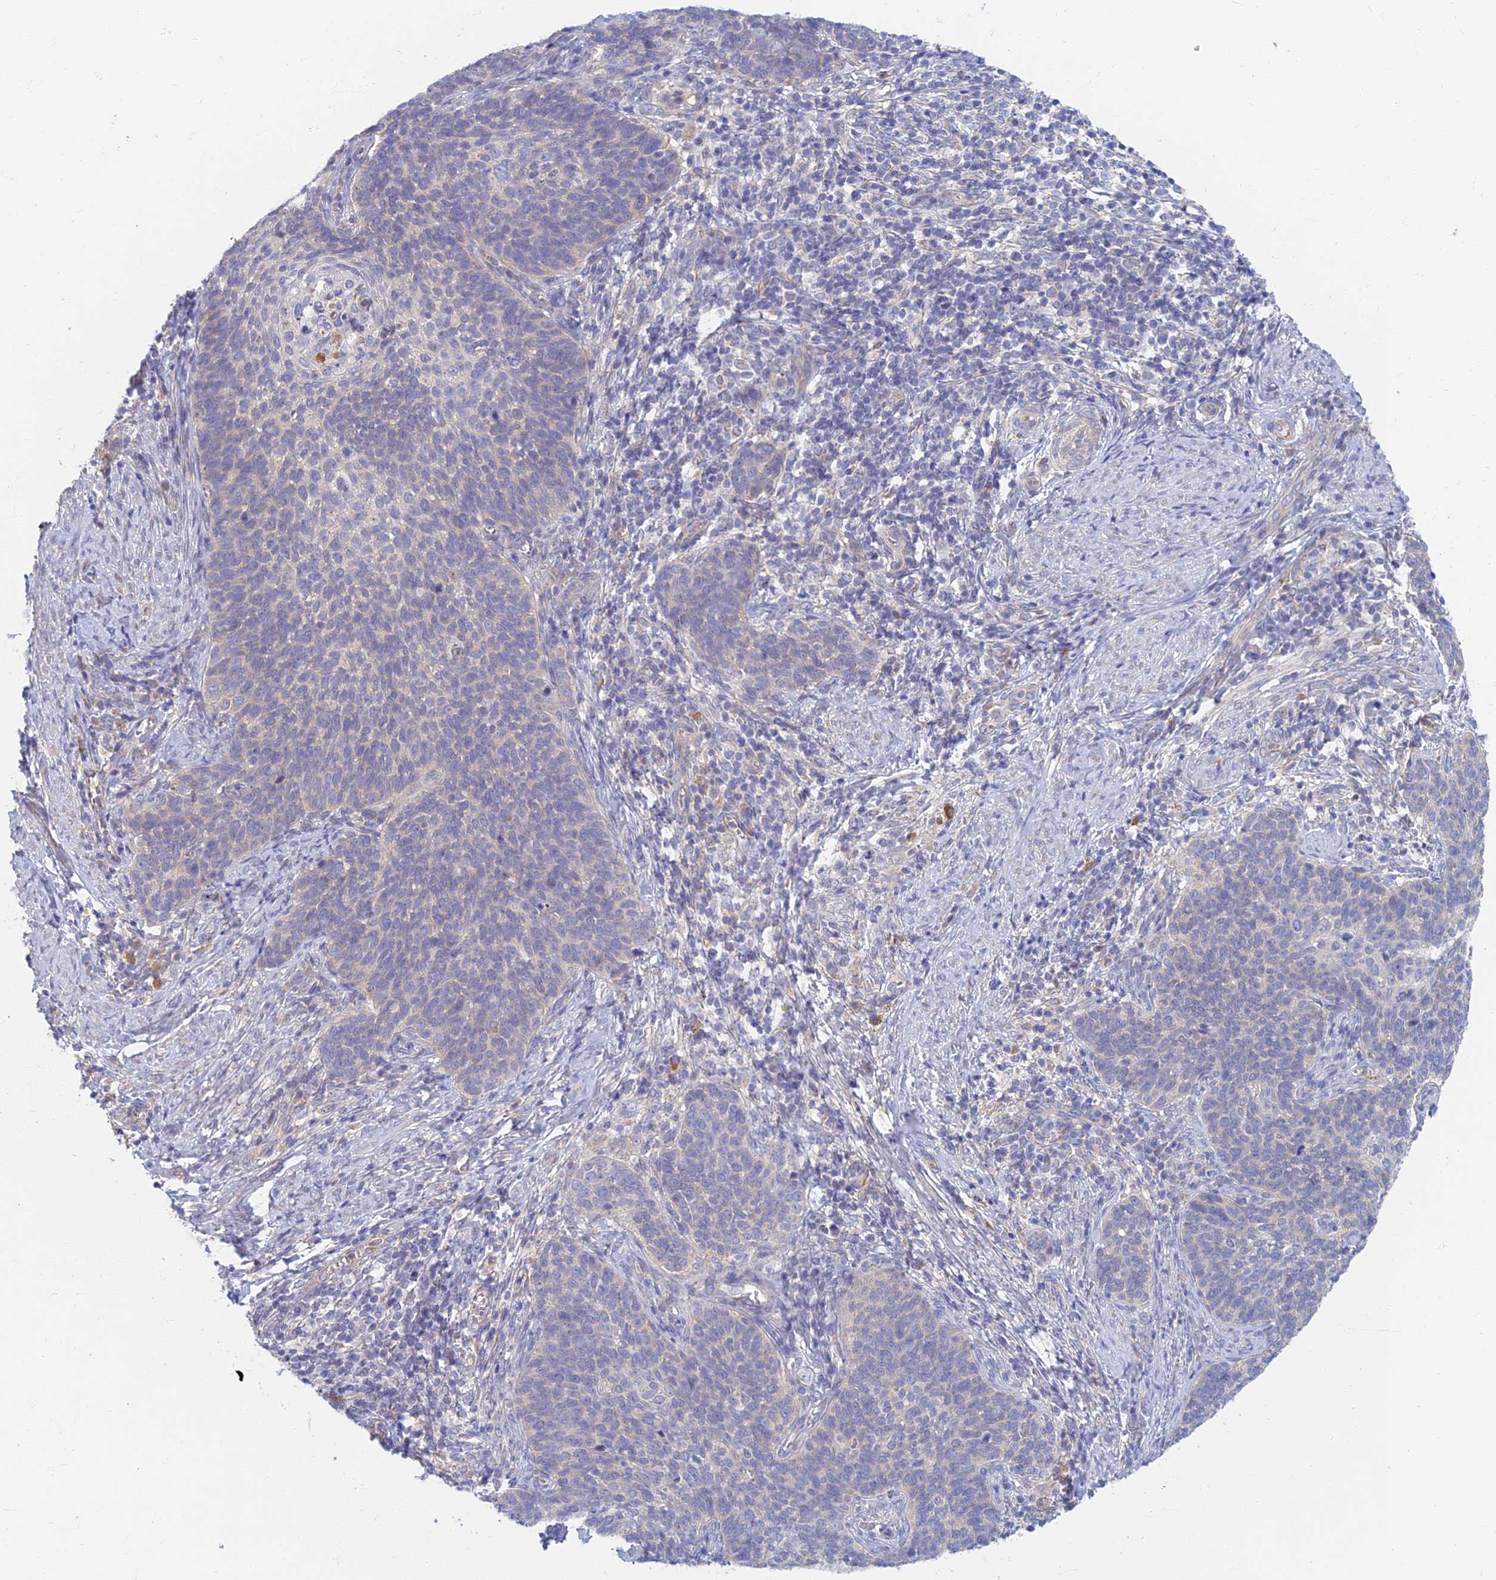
{"staining": {"intensity": "negative", "quantity": "none", "location": "none"}, "tissue": "cervical cancer", "cell_type": "Tumor cells", "image_type": "cancer", "snomed": [{"axis": "morphology", "description": "Normal tissue, NOS"}, {"axis": "morphology", "description": "Squamous cell carcinoma, NOS"}, {"axis": "topography", "description": "Cervix"}], "caption": "Tumor cells show no significant staining in squamous cell carcinoma (cervical). (Stains: DAB immunohistochemistry (IHC) with hematoxylin counter stain, Microscopy: brightfield microscopy at high magnification).", "gene": "SOGA1", "patient": {"sex": "female", "age": 39}}